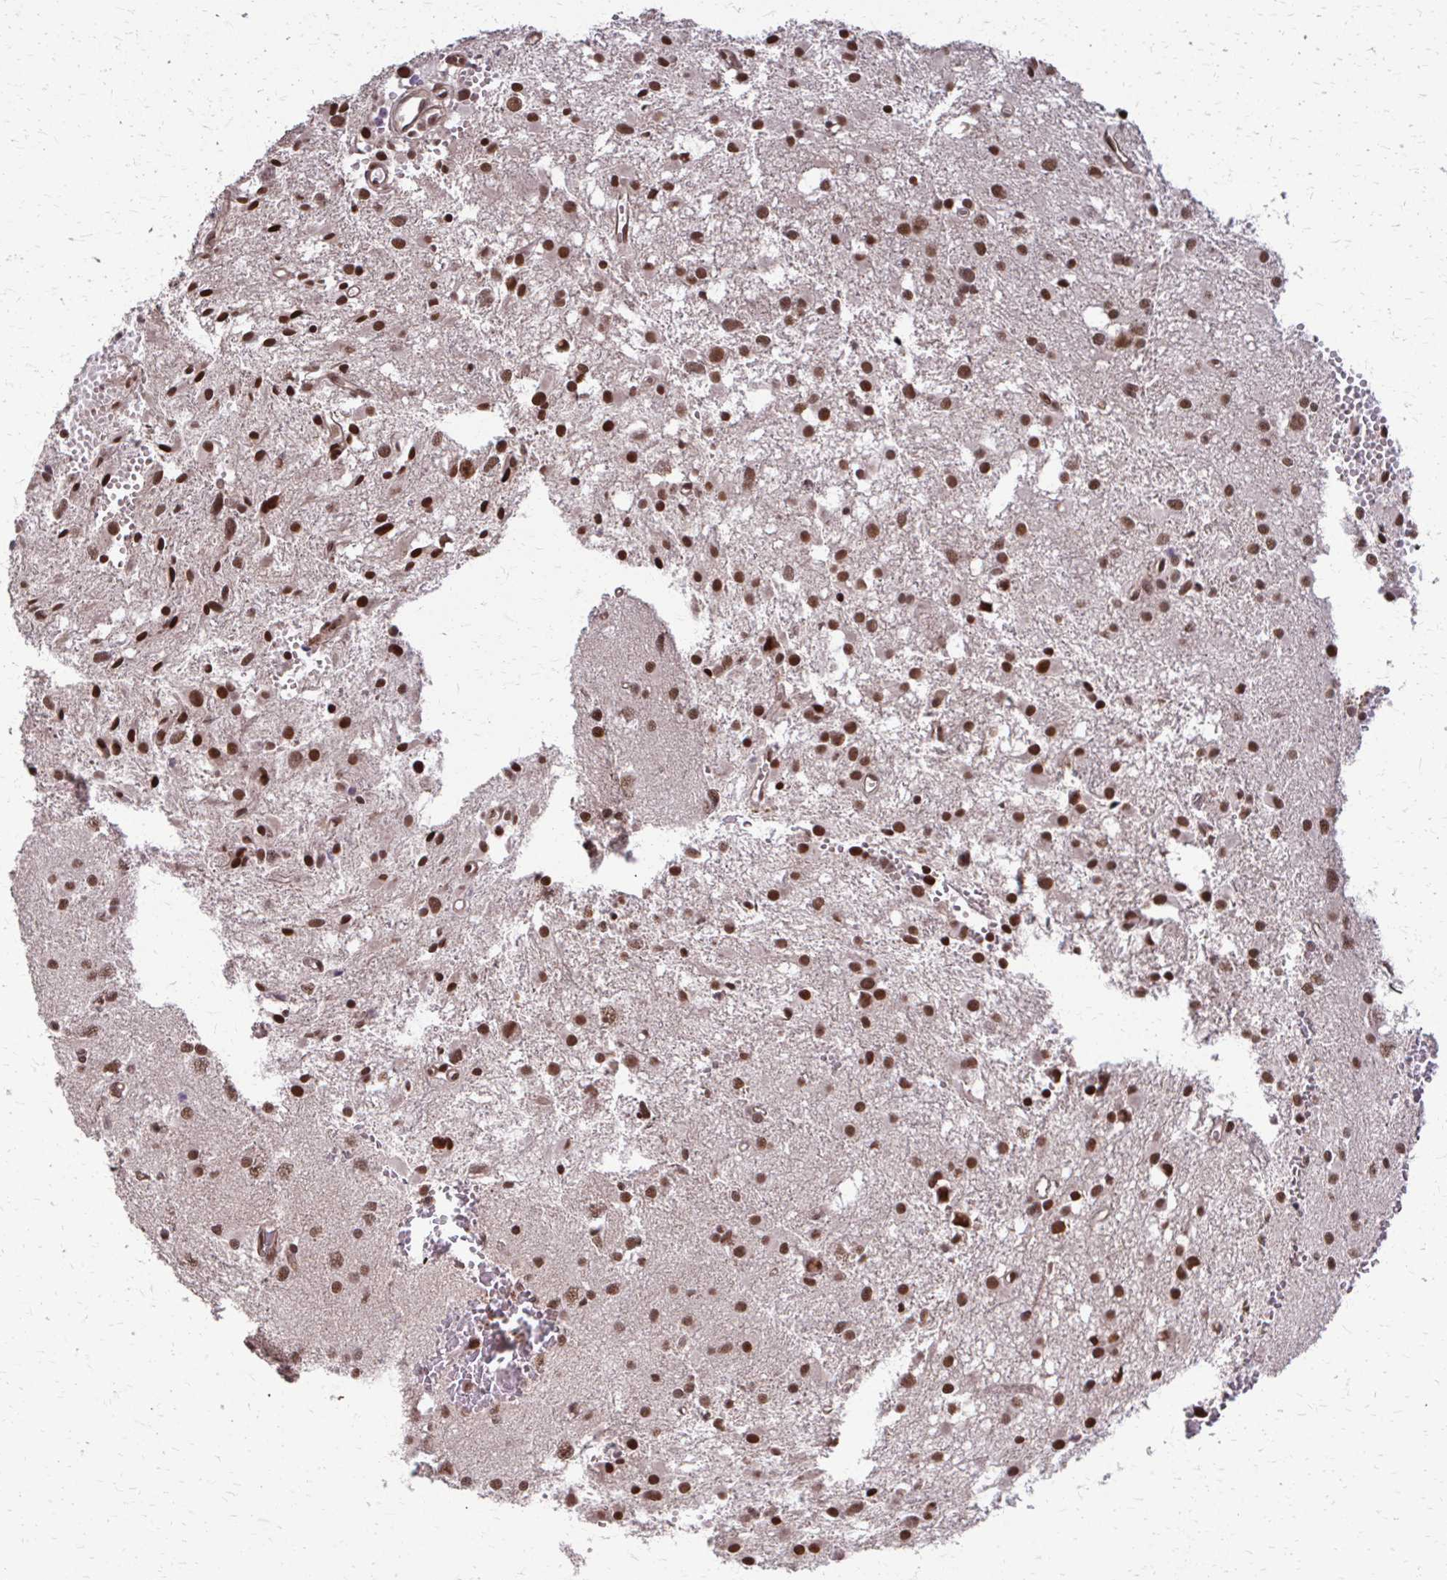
{"staining": {"intensity": "strong", "quantity": ">75%", "location": "nuclear"}, "tissue": "glioma", "cell_type": "Tumor cells", "image_type": "cancer", "snomed": [{"axis": "morphology", "description": "Glioma, malignant, High grade"}, {"axis": "topography", "description": "Brain"}], "caption": "Human glioma stained with a brown dye shows strong nuclear positive expression in approximately >75% of tumor cells.", "gene": "SS18", "patient": {"sex": "male", "age": 54}}